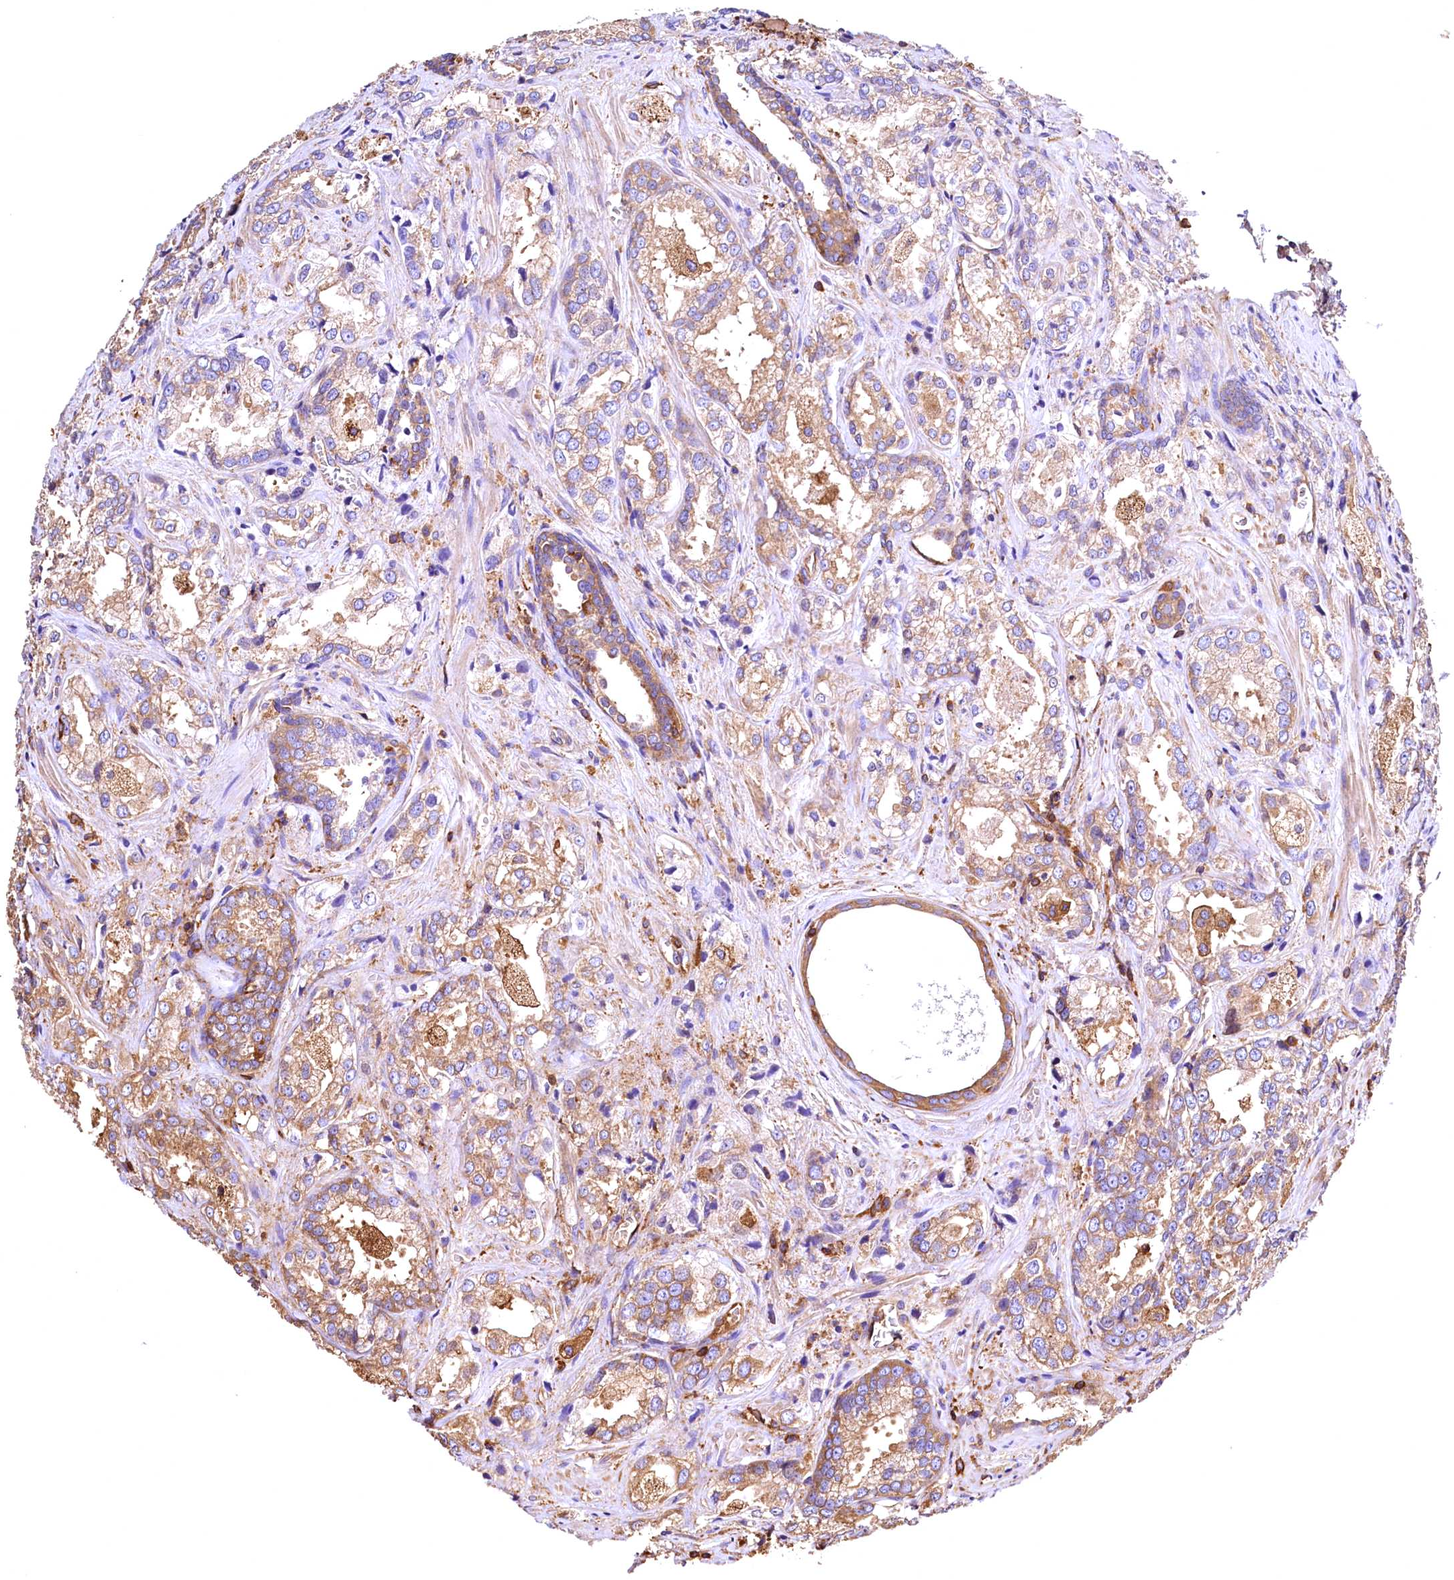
{"staining": {"intensity": "moderate", "quantity": "25%-75%", "location": "cytoplasmic/membranous"}, "tissue": "prostate cancer", "cell_type": "Tumor cells", "image_type": "cancer", "snomed": [{"axis": "morphology", "description": "Adenocarcinoma, Low grade"}, {"axis": "topography", "description": "Prostate"}], "caption": "Approximately 25%-75% of tumor cells in adenocarcinoma (low-grade) (prostate) display moderate cytoplasmic/membranous protein staining as visualized by brown immunohistochemical staining.", "gene": "RARS2", "patient": {"sex": "male", "age": 47}}